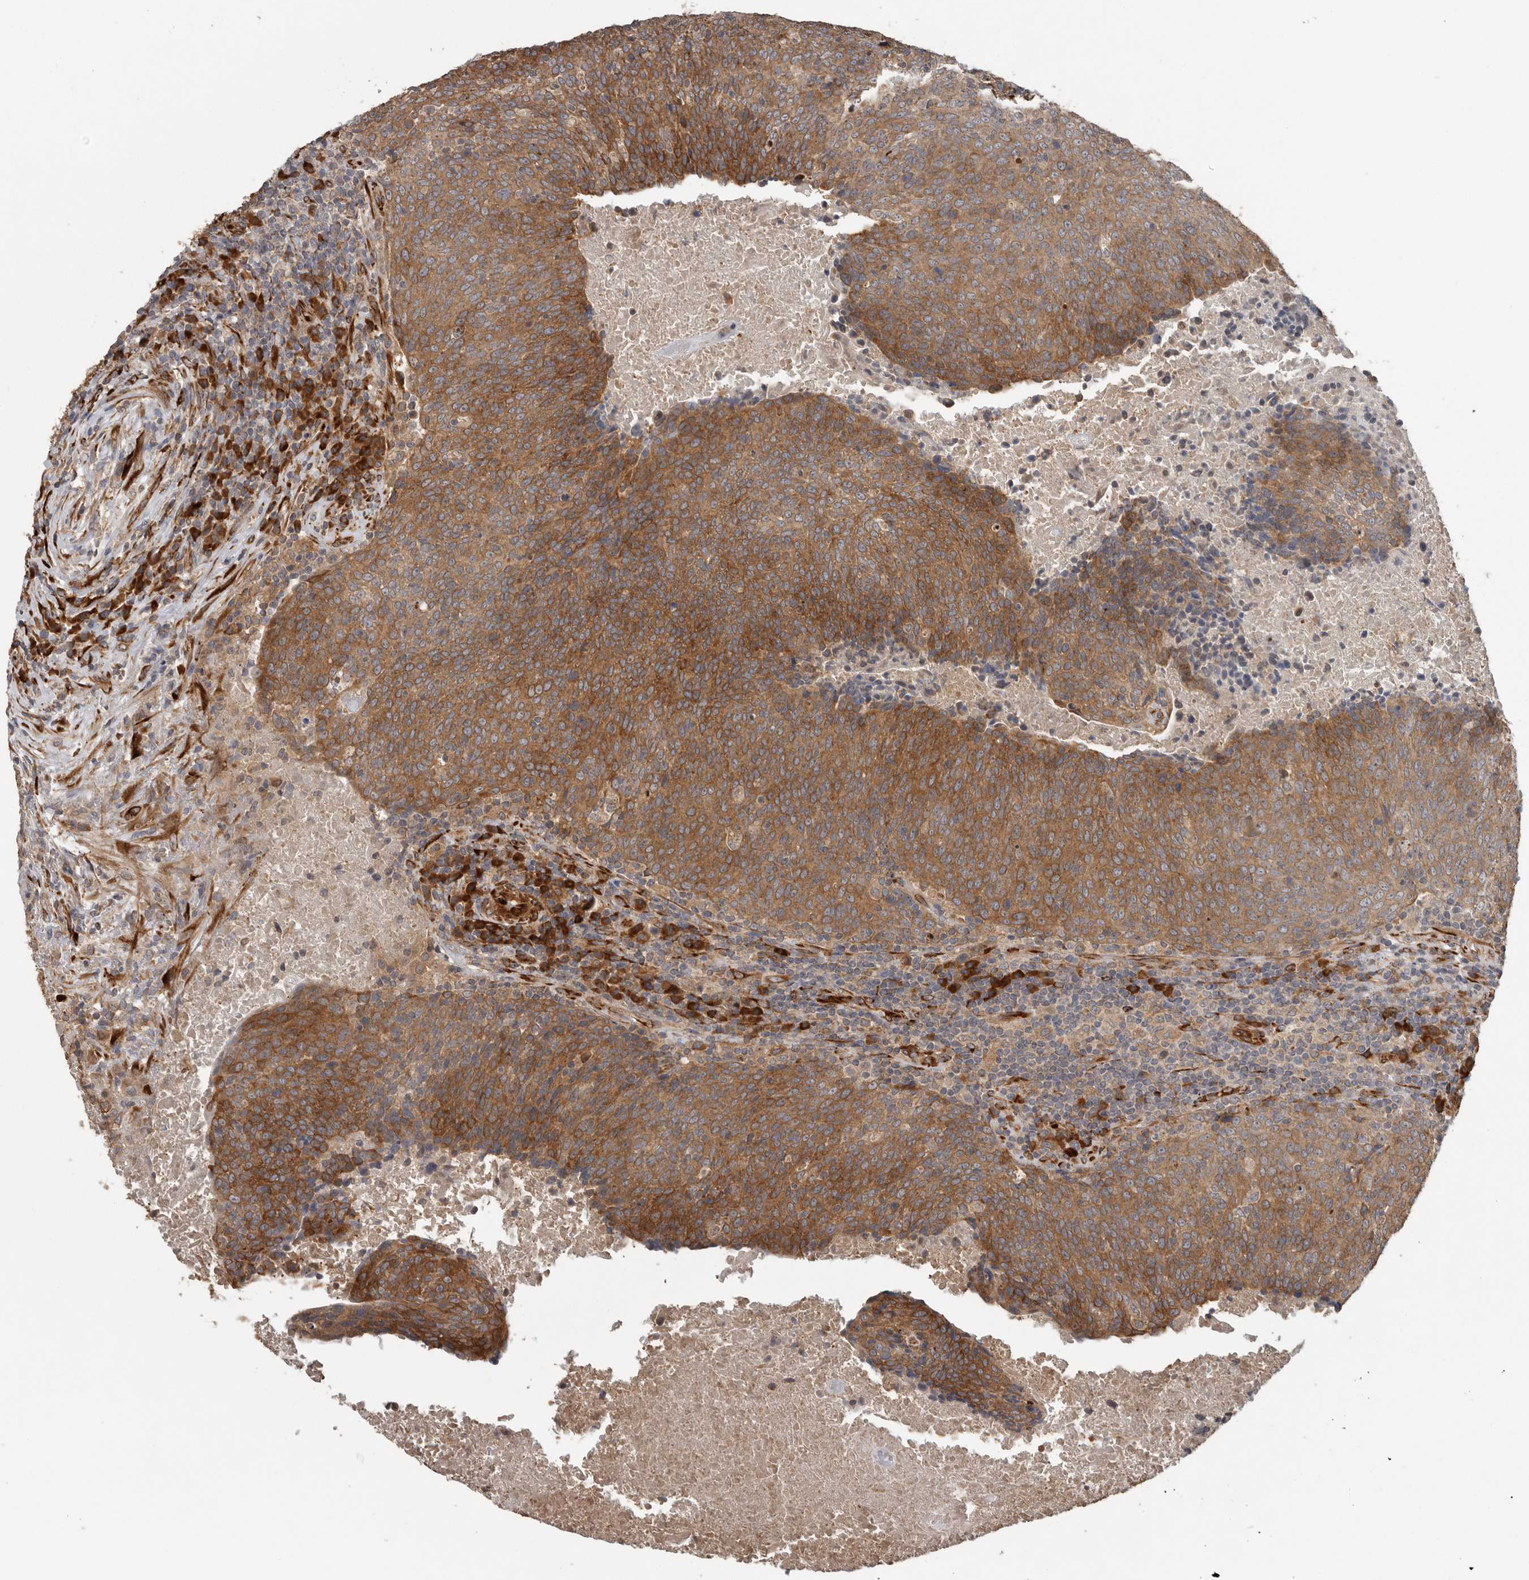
{"staining": {"intensity": "moderate", "quantity": ">75%", "location": "cytoplasmic/membranous"}, "tissue": "head and neck cancer", "cell_type": "Tumor cells", "image_type": "cancer", "snomed": [{"axis": "morphology", "description": "Squamous cell carcinoma, NOS"}, {"axis": "morphology", "description": "Squamous cell carcinoma, metastatic, NOS"}, {"axis": "topography", "description": "Lymph node"}, {"axis": "topography", "description": "Head-Neck"}], "caption": "Protein expression analysis of head and neck metastatic squamous cell carcinoma displays moderate cytoplasmic/membranous positivity in approximately >75% of tumor cells. The staining was performed using DAB, with brown indicating positive protein expression. Nuclei are stained blue with hematoxylin.", "gene": "CEP350", "patient": {"sex": "male", "age": 62}}